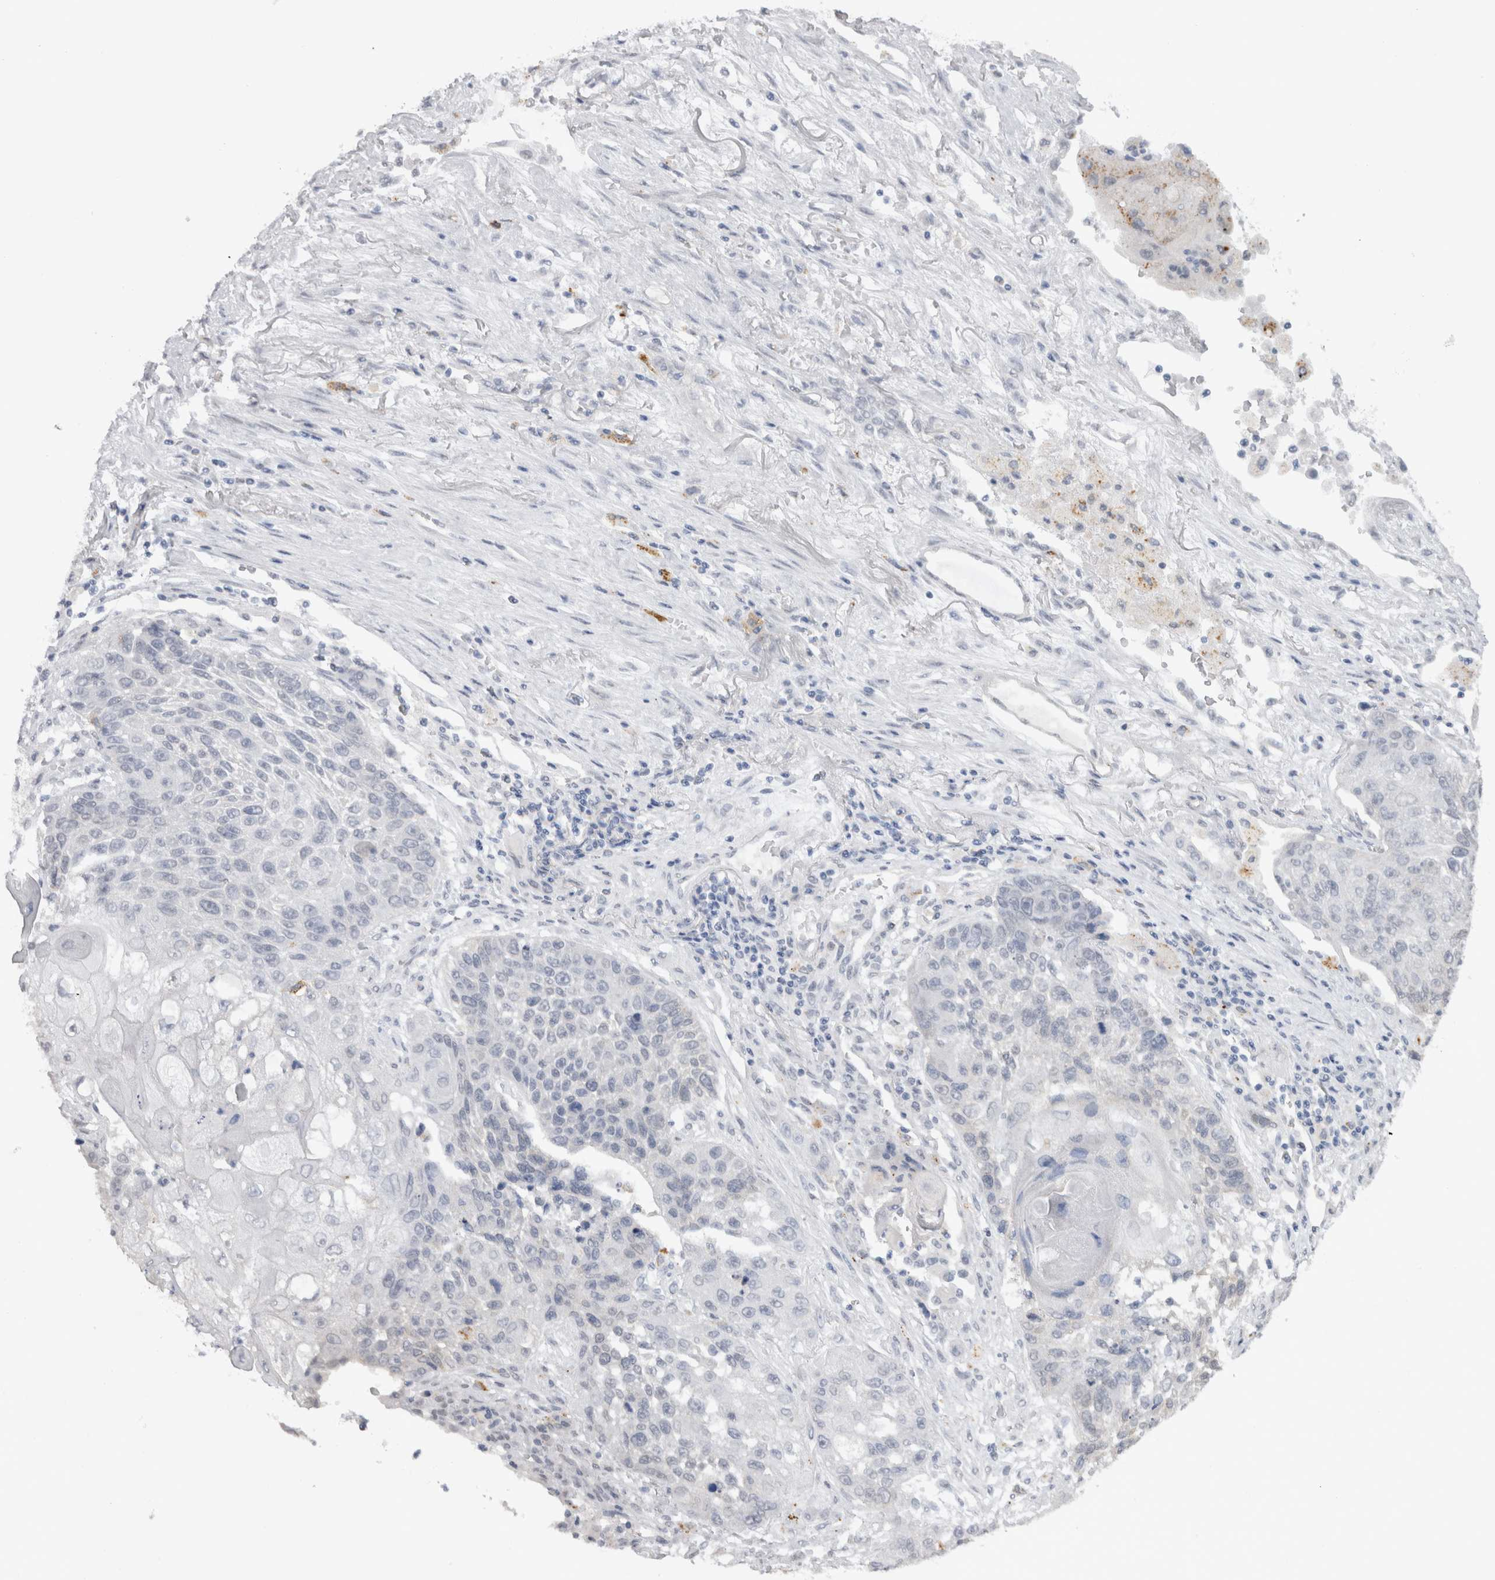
{"staining": {"intensity": "negative", "quantity": "none", "location": "none"}, "tissue": "lung cancer", "cell_type": "Tumor cells", "image_type": "cancer", "snomed": [{"axis": "morphology", "description": "Squamous cell carcinoma, NOS"}, {"axis": "topography", "description": "Lung"}], "caption": "The immunohistochemistry (IHC) micrograph has no significant positivity in tumor cells of lung squamous cell carcinoma tissue.", "gene": "CDH17", "patient": {"sex": "male", "age": 61}}